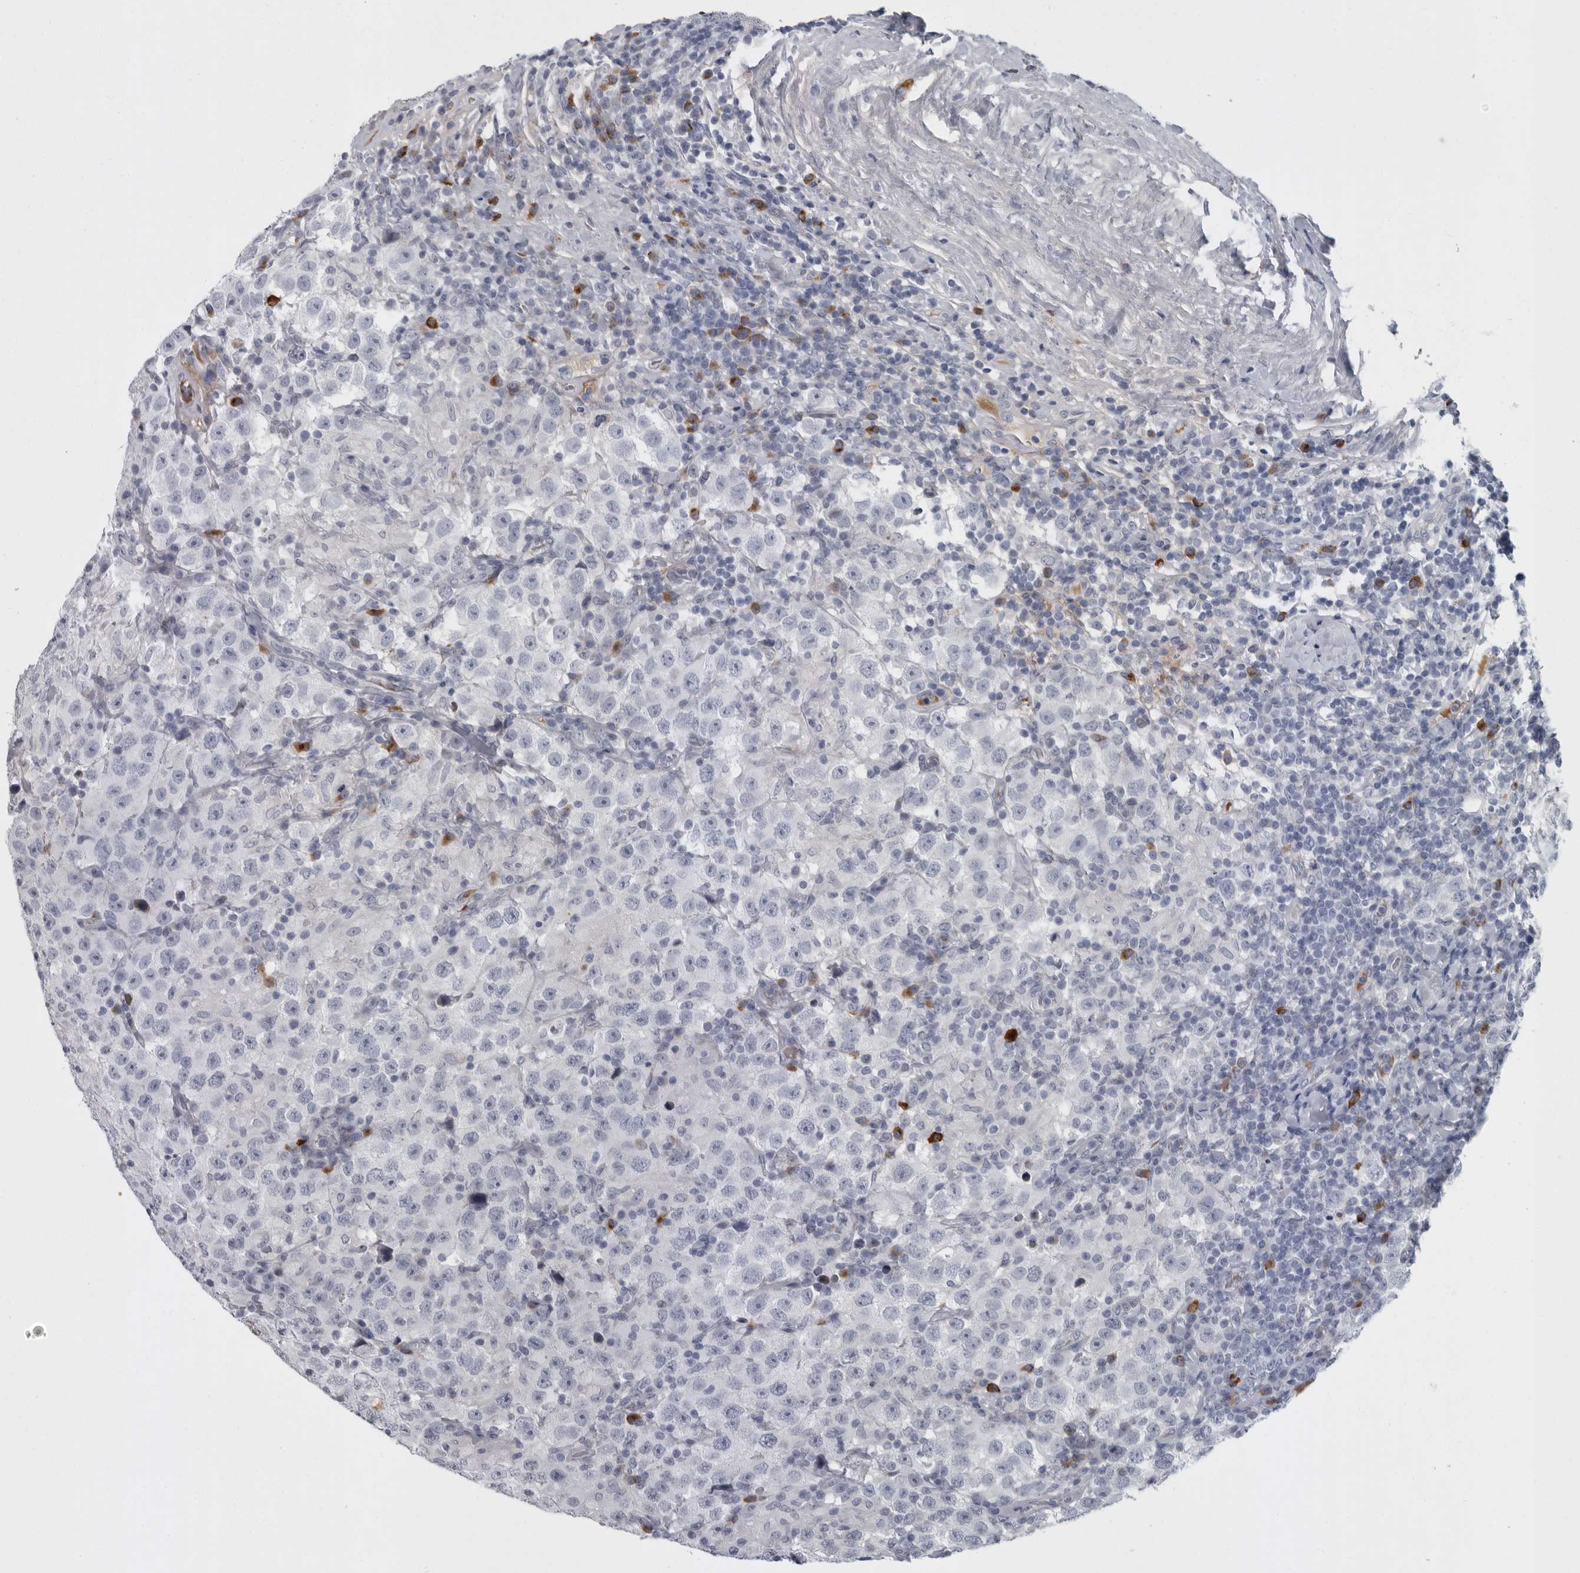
{"staining": {"intensity": "negative", "quantity": "none", "location": "none"}, "tissue": "testis cancer", "cell_type": "Tumor cells", "image_type": "cancer", "snomed": [{"axis": "morphology", "description": "Seminoma, NOS"}, {"axis": "topography", "description": "Testis"}], "caption": "Testis cancer was stained to show a protein in brown. There is no significant staining in tumor cells.", "gene": "SLC25A39", "patient": {"sex": "male", "age": 41}}